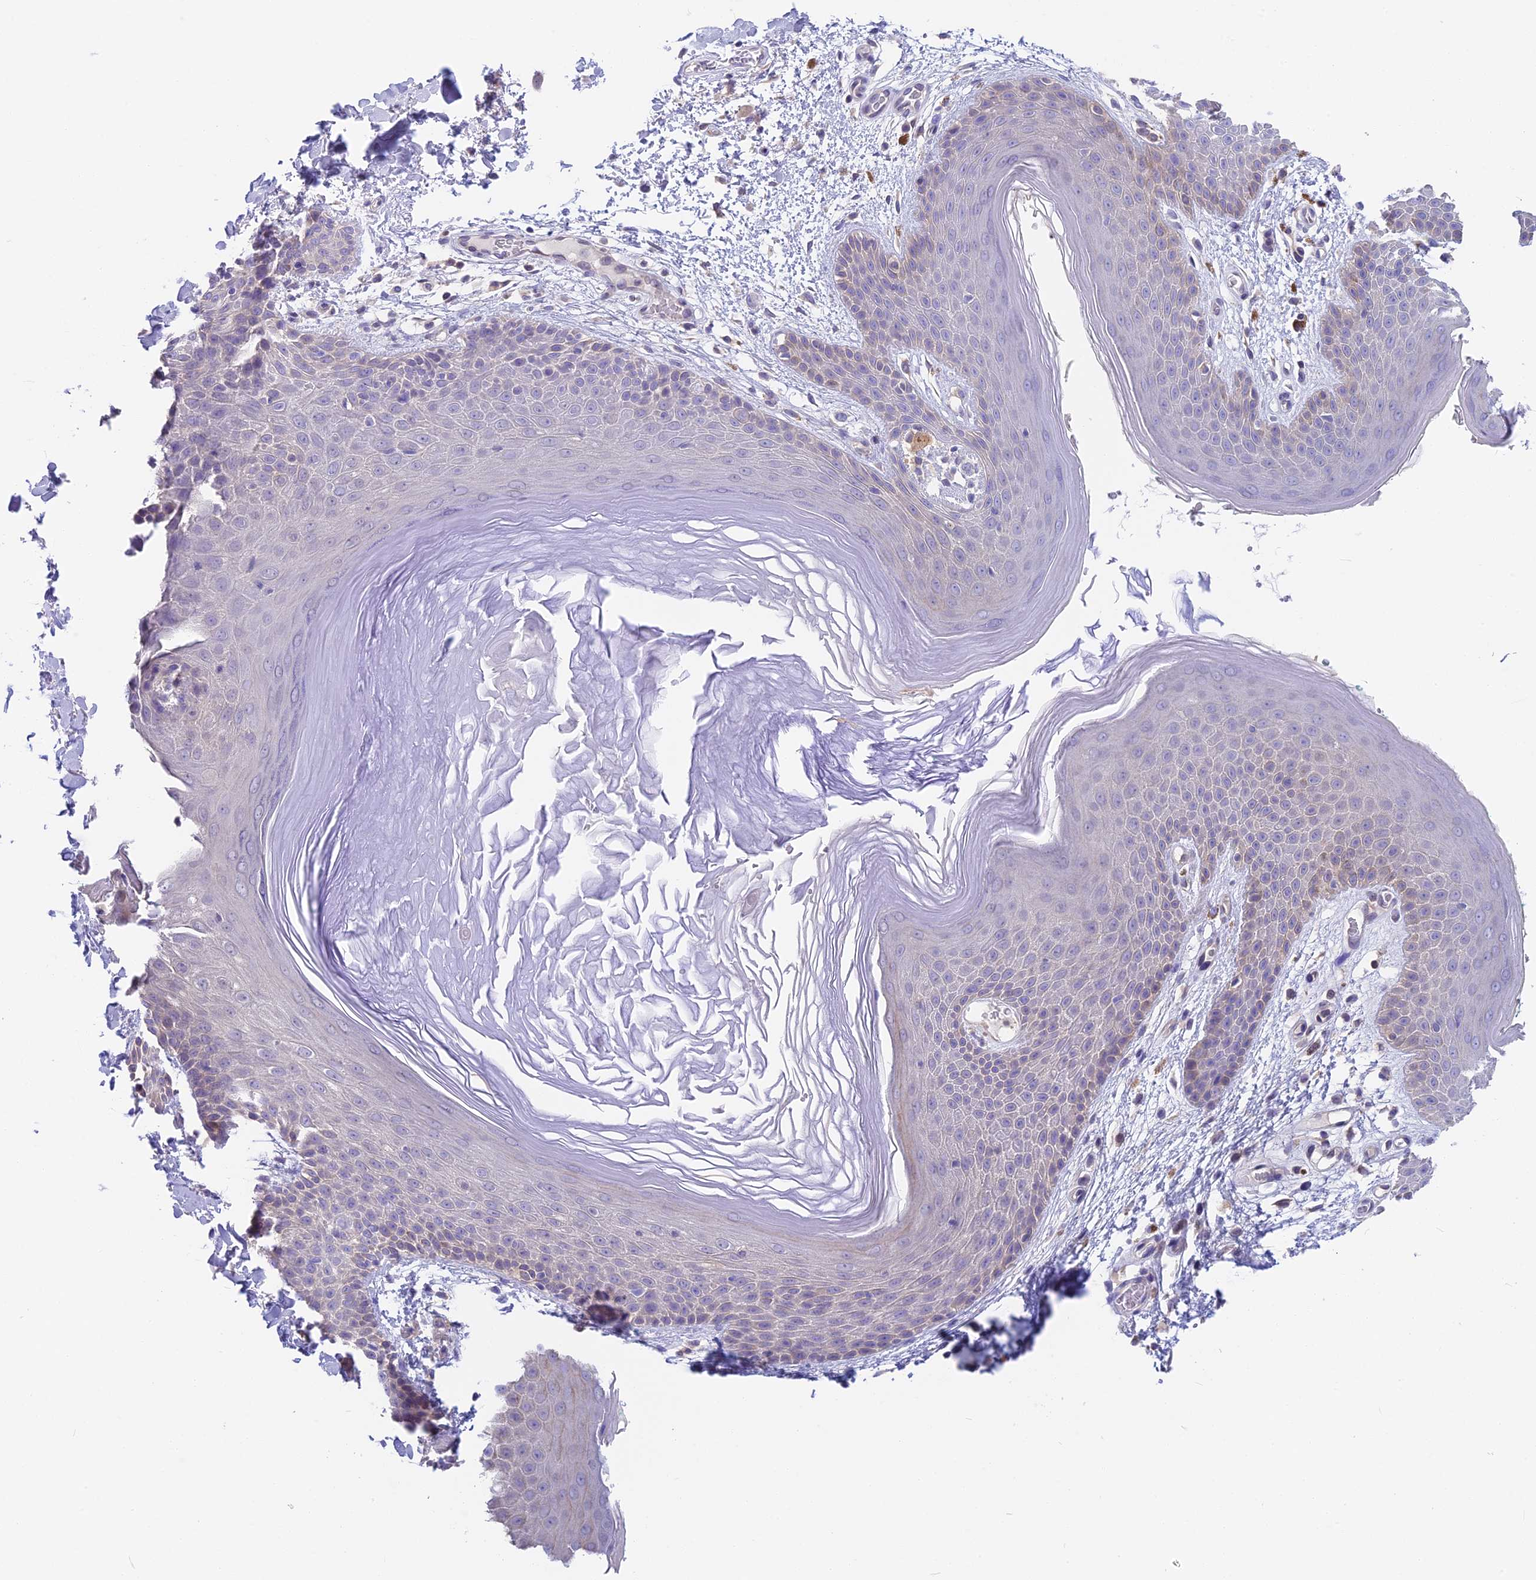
{"staining": {"intensity": "moderate", "quantity": "<25%", "location": "cytoplasmic/membranous"}, "tissue": "skin", "cell_type": "Epidermal cells", "image_type": "normal", "snomed": [{"axis": "morphology", "description": "Normal tissue, NOS"}, {"axis": "topography", "description": "Anal"}], "caption": "Brown immunohistochemical staining in normal skin displays moderate cytoplasmic/membranous positivity in approximately <25% of epidermal cells. The protein of interest is stained brown, and the nuclei are stained in blue (DAB (3,3'-diaminobenzidine) IHC with brightfield microscopy, high magnification).", "gene": "SNAP91", "patient": {"sex": "male", "age": 74}}